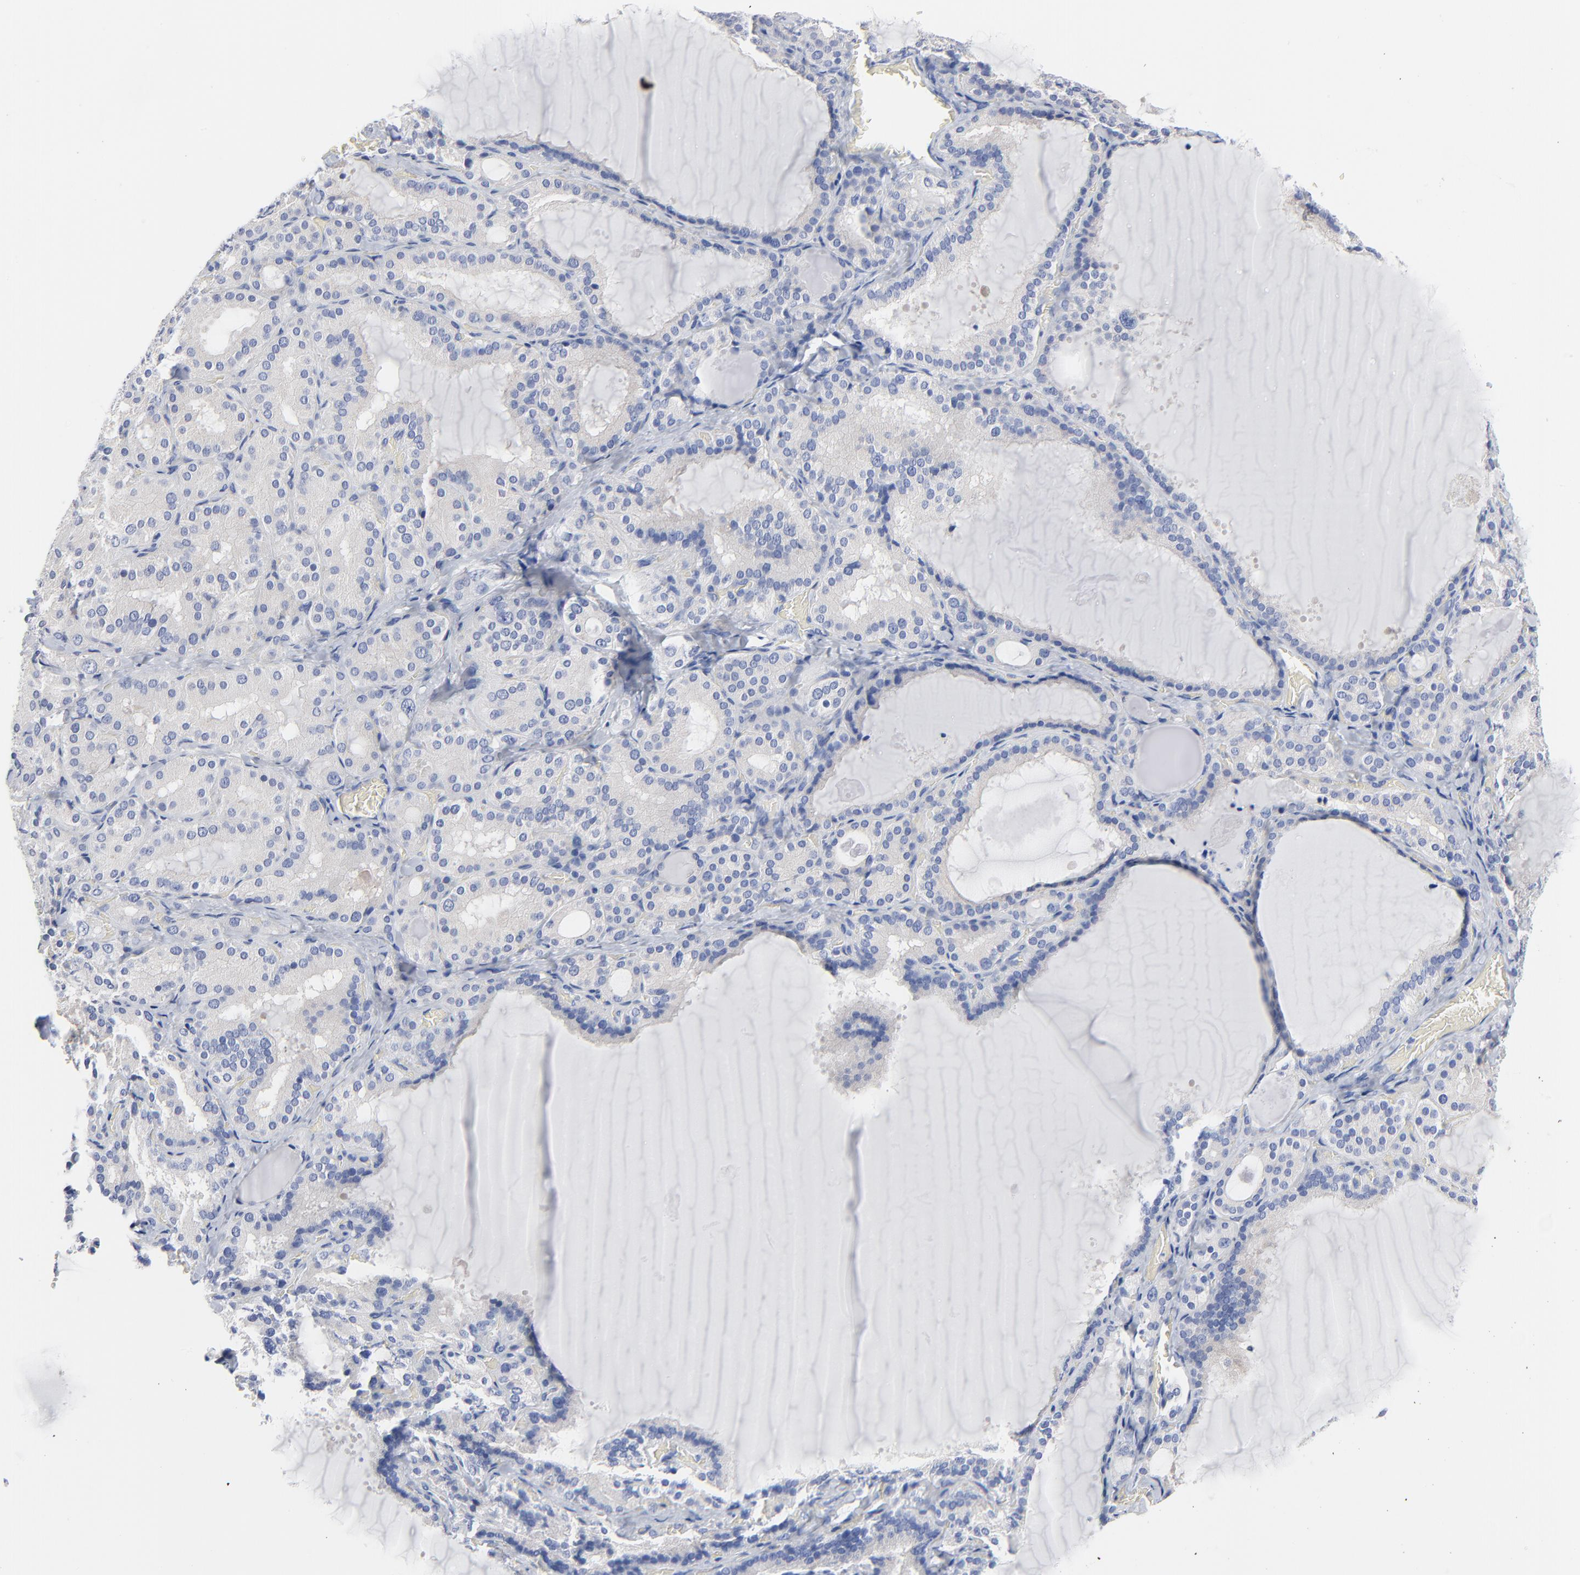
{"staining": {"intensity": "negative", "quantity": "none", "location": "none"}, "tissue": "thyroid gland", "cell_type": "Glandular cells", "image_type": "normal", "snomed": [{"axis": "morphology", "description": "Normal tissue, NOS"}, {"axis": "topography", "description": "Thyroid gland"}], "caption": "Glandular cells are negative for brown protein staining in benign thyroid gland. (Brightfield microscopy of DAB (3,3'-diaminobenzidine) IHC at high magnification).", "gene": "STAT2", "patient": {"sex": "female", "age": 33}}